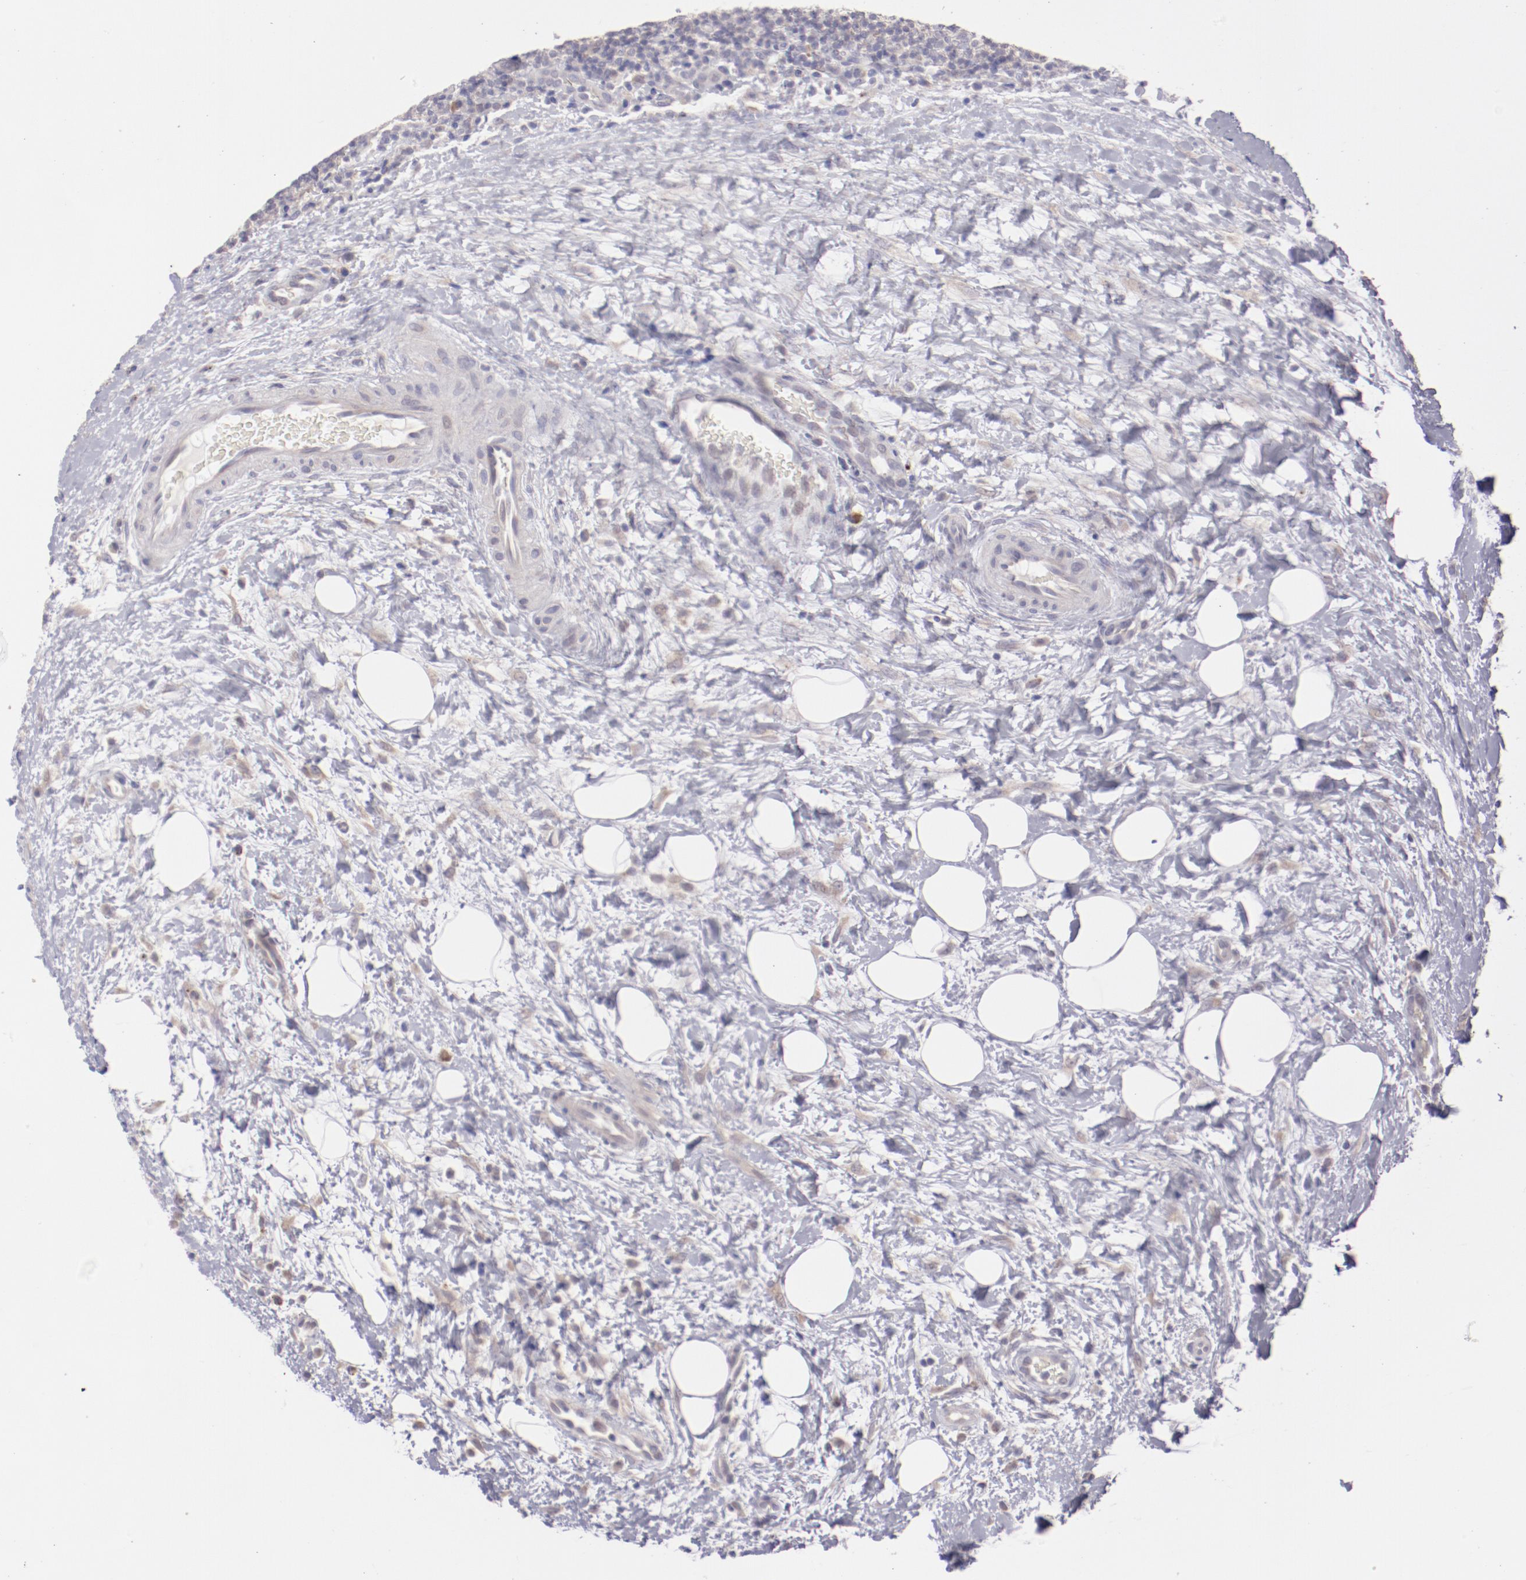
{"staining": {"intensity": "negative", "quantity": "none", "location": "none"}, "tissue": "lymphoma", "cell_type": "Tumor cells", "image_type": "cancer", "snomed": [{"axis": "morphology", "description": "Malignant lymphoma, non-Hodgkin's type, Low grade"}, {"axis": "topography", "description": "Lymph node"}], "caption": "Immunohistochemistry of lymphoma reveals no staining in tumor cells.", "gene": "TRAF3", "patient": {"sex": "female", "age": 76}}